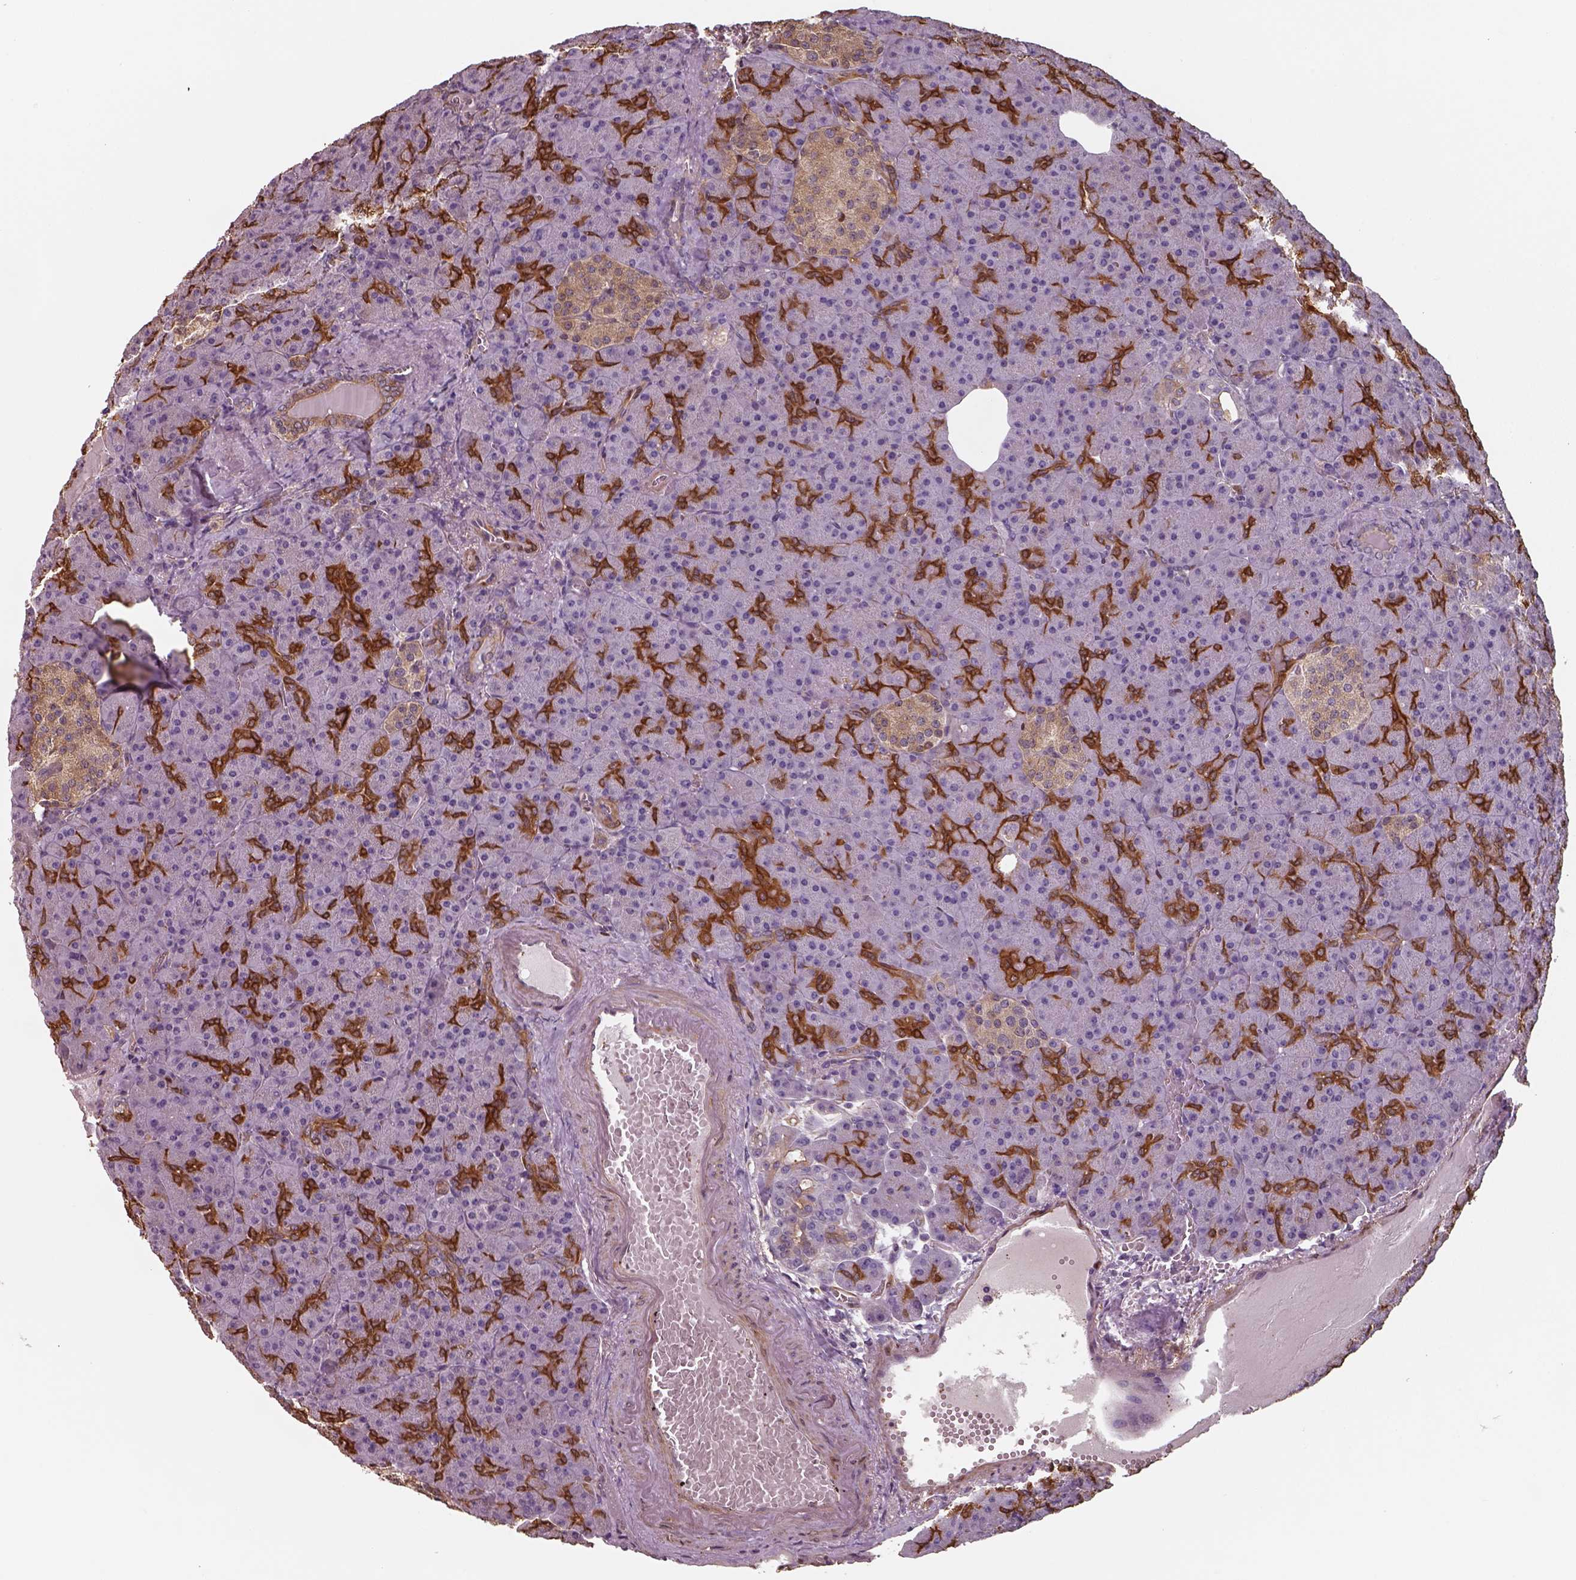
{"staining": {"intensity": "strong", "quantity": "<25%", "location": "cytoplasmic/membranous"}, "tissue": "pancreas", "cell_type": "Exocrine glandular cells", "image_type": "normal", "snomed": [{"axis": "morphology", "description": "Normal tissue, NOS"}, {"axis": "topography", "description": "Pancreas"}], "caption": "High-power microscopy captured an immunohistochemistry photomicrograph of benign pancreas, revealing strong cytoplasmic/membranous positivity in about <25% of exocrine glandular cells. The staining was performed using DAB (3,3'-diaminobenzidine), with brown indicating positive protein expression. Nuclei are stained blue with hematoxylin.", "gene": "ISYNA1", "patient": {"sex": "female", "age": 74}}